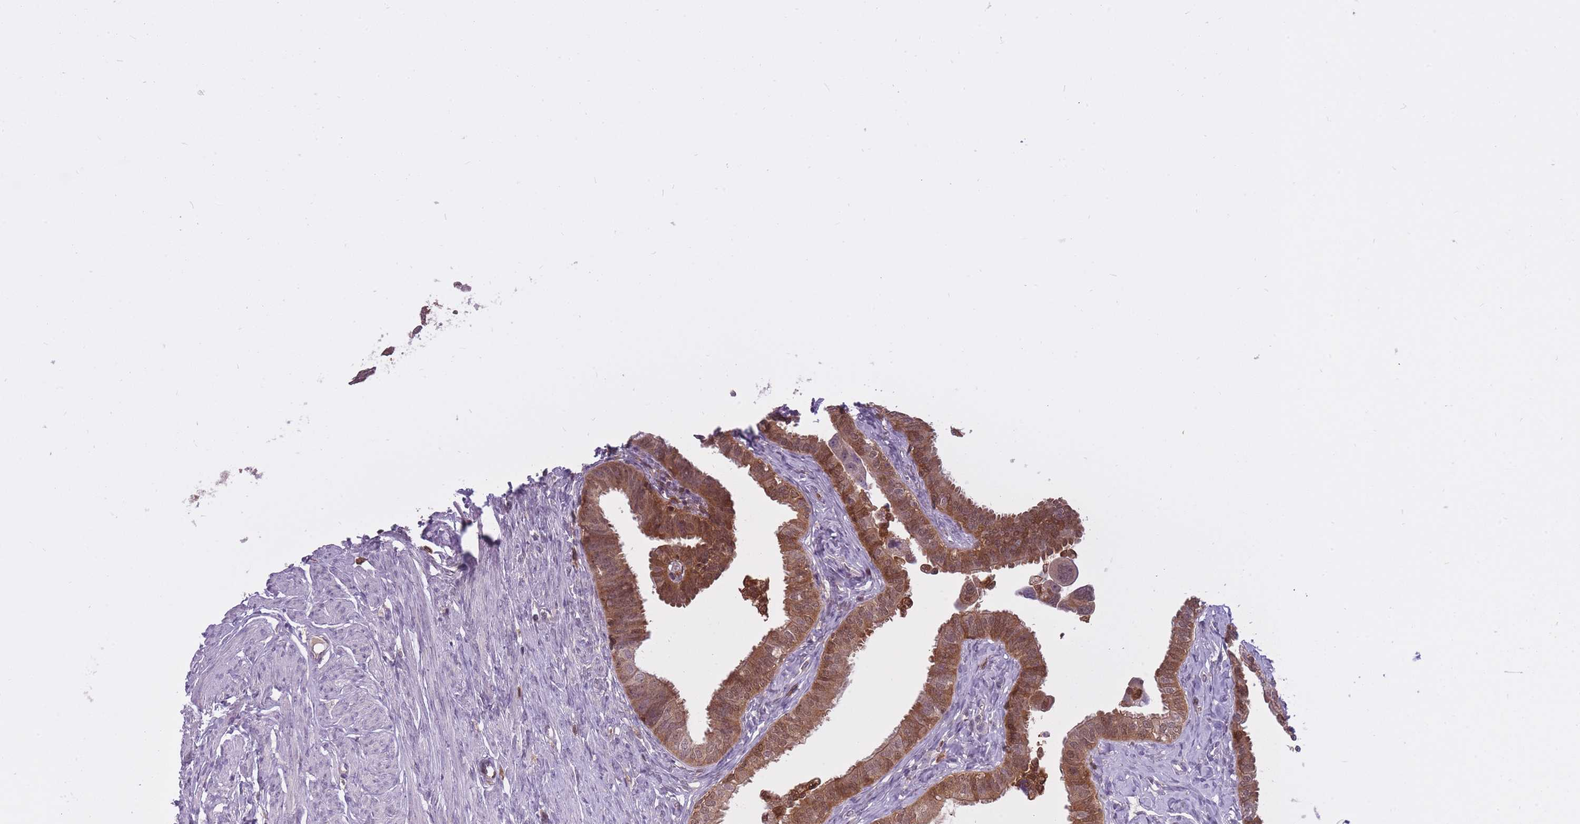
{"staining": {"intensity": "strong", "quantity": ">75%", "location": "cytoplasmic/membranous,nuclear"}, "tissue": "fallopian tube", "cell_type": "Glandular cells", "image_type": "normal", "snomed": [{"axis": "morphology", "description": "Normal tissue, NOS"}, {"axis": "morphology", "description": "Carcinoma, NOS"}, {"axis": "topography", "description": "Fallopian tube"}, {"axis": "topography", "description": "Ovary"}], "caption": "Protein expression analysis of unremarkable human fallopian tube reveals strong cytoplasmic/membranous,nuclear positivity in about >75% of glandular cells.", "gene": "CXorf38", "patient": {"sex": "female", "age": 59}}